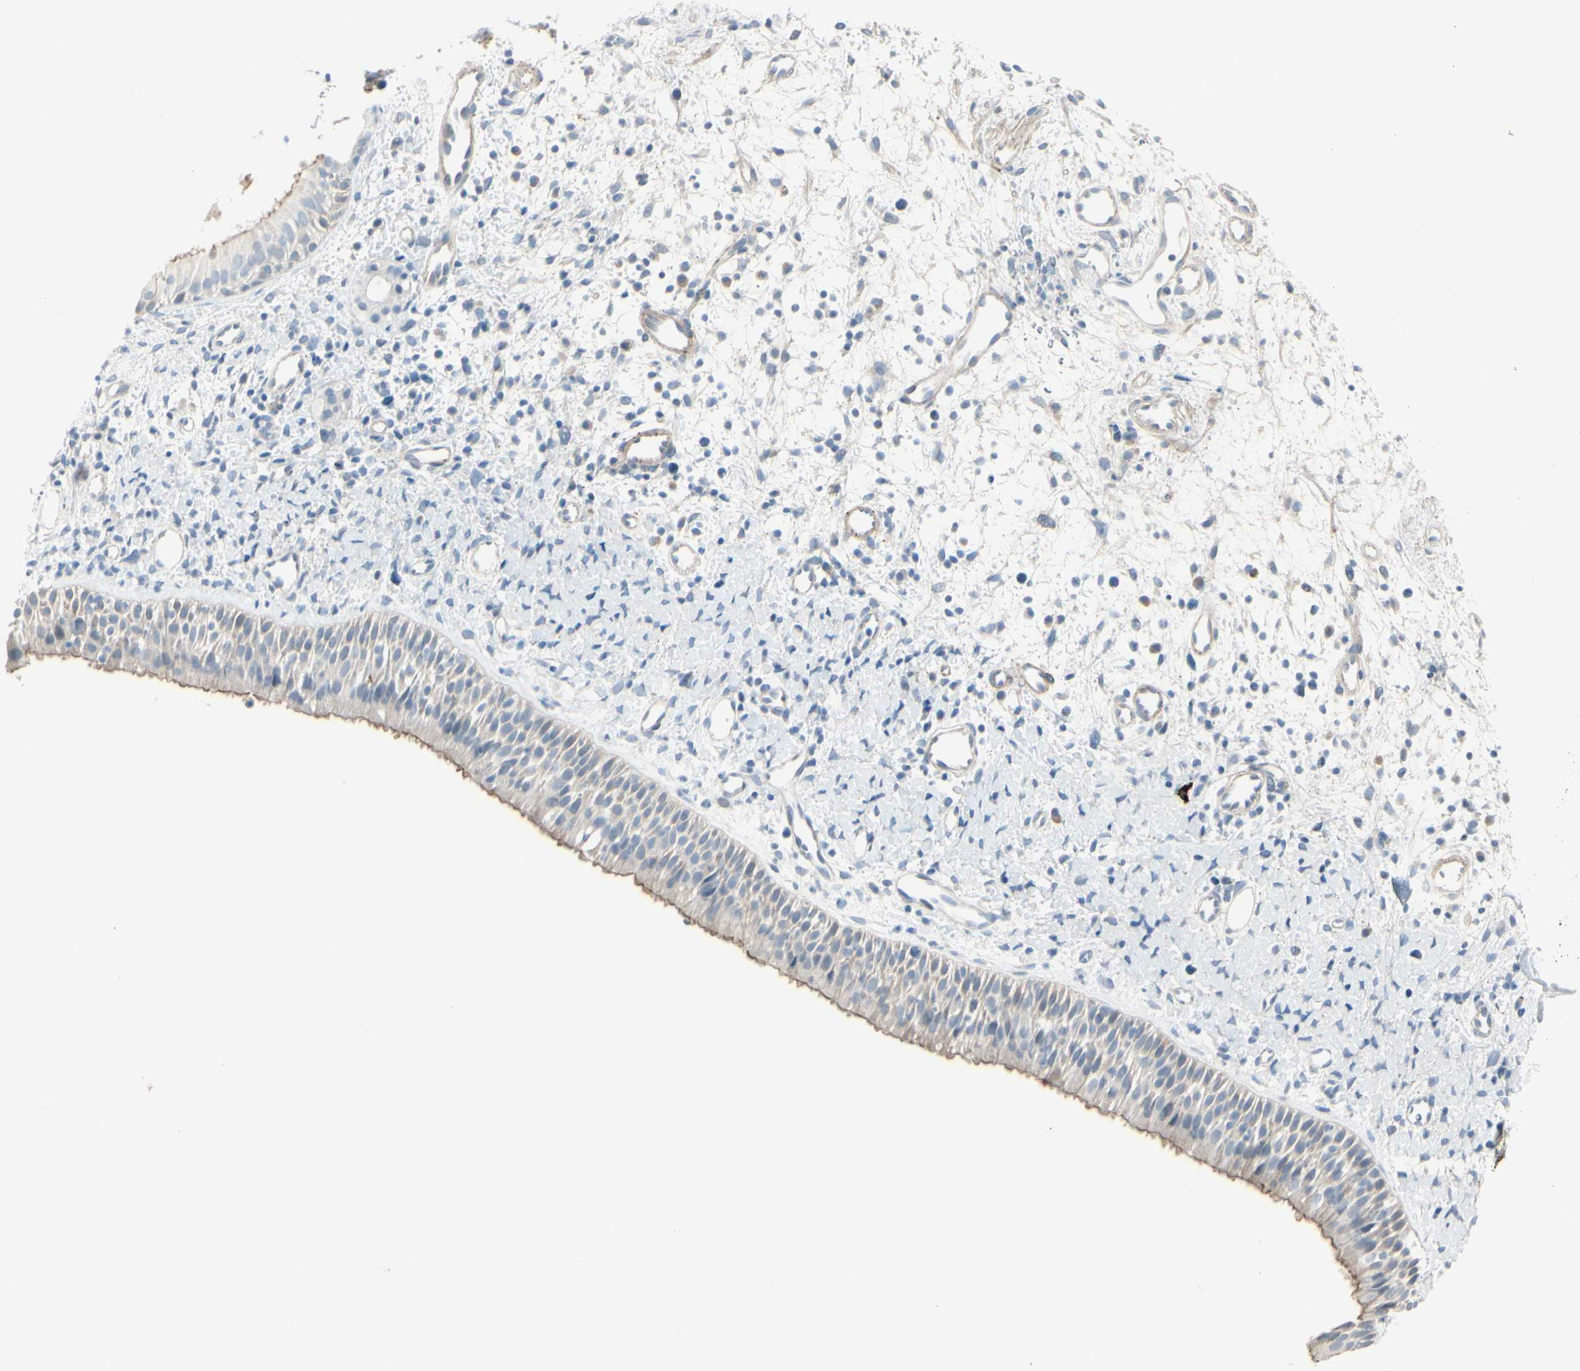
{"staining": {"intensity": "weak", "quantity": ">75%", "location": "cytoplasmic/membranous"}, "tissue": "nasopharynx", "cell_type": "Respiratory epithelial cells", "image_type": "normal", "snomed": [{"axis": "morphology", "description": "Normal tissue, NOS"}, {"axis": "topography", "description": "Nasopharynx"}], "caption": "About >75% of respiratory epithelial cells in benign nasopharynx exhibit weak cytoplasmic/membranous protein staining as visualized by brown immunohistochemical staining.", "gene": "CACNA2D1", "patient": {"sex": "male", "age": 22}}